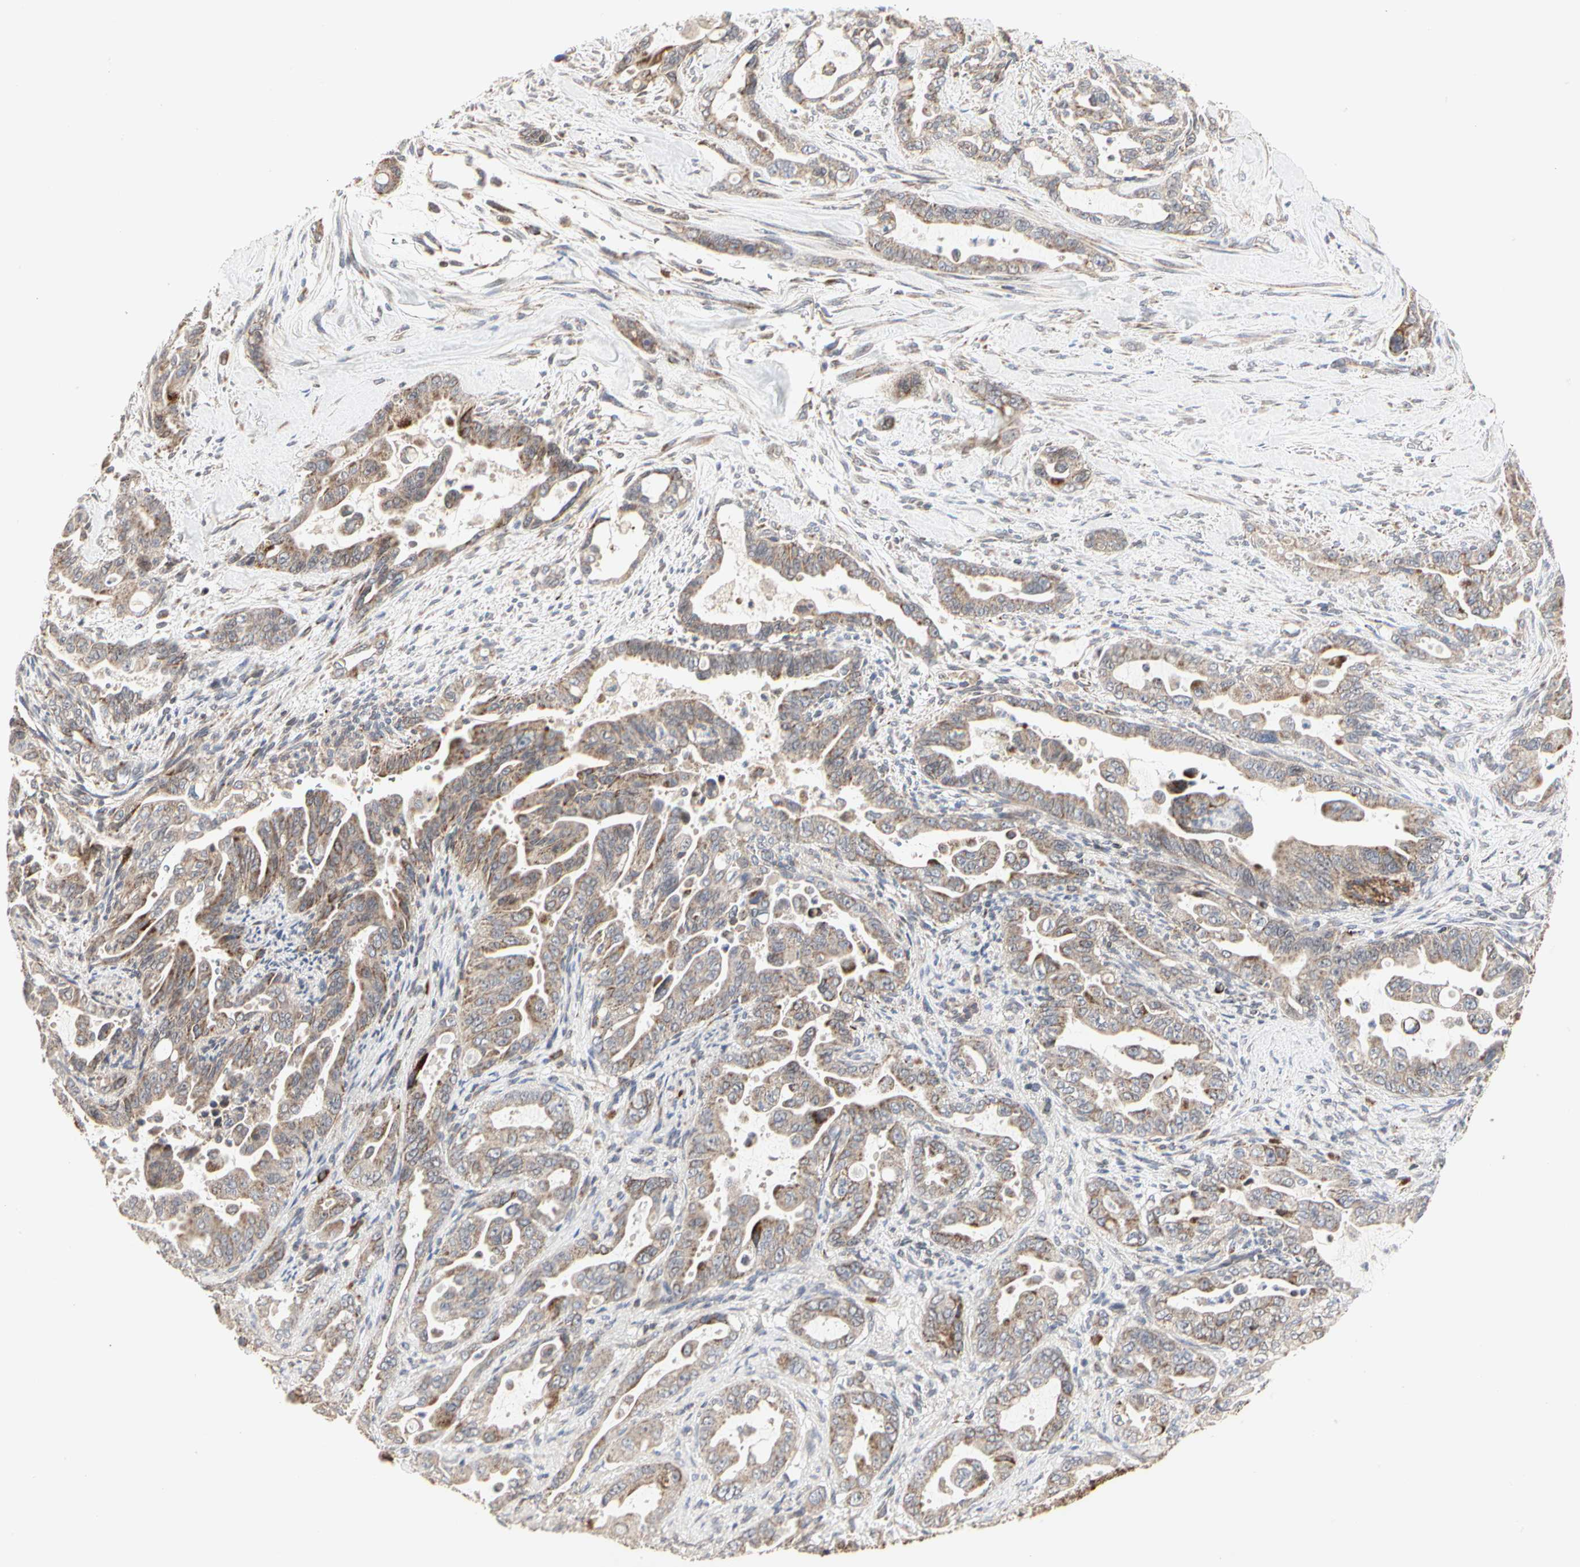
{"staining": {"intensity": "moderate", "quantity": "25%-75%", "location": "cytoplasmic/membranous"}, "tissue": "pancreatic cancer", "cell_type": "Tumor cells", "image_type": "cancer", "snomed": [{"axis": "morphology", "description": "Adenocarcinoma, NOS"}, {"axis": "topography", "description": "Pancreas"}], "caption": "Pancreatic cancer (adenocarcinoma) stained with a brown dye reveals moderate cytoplasmic/membranous positive expression in about 25%-75% of tumor cells.", "gene": "TSKU", "patient": {"sex": "male", "age": 70}}